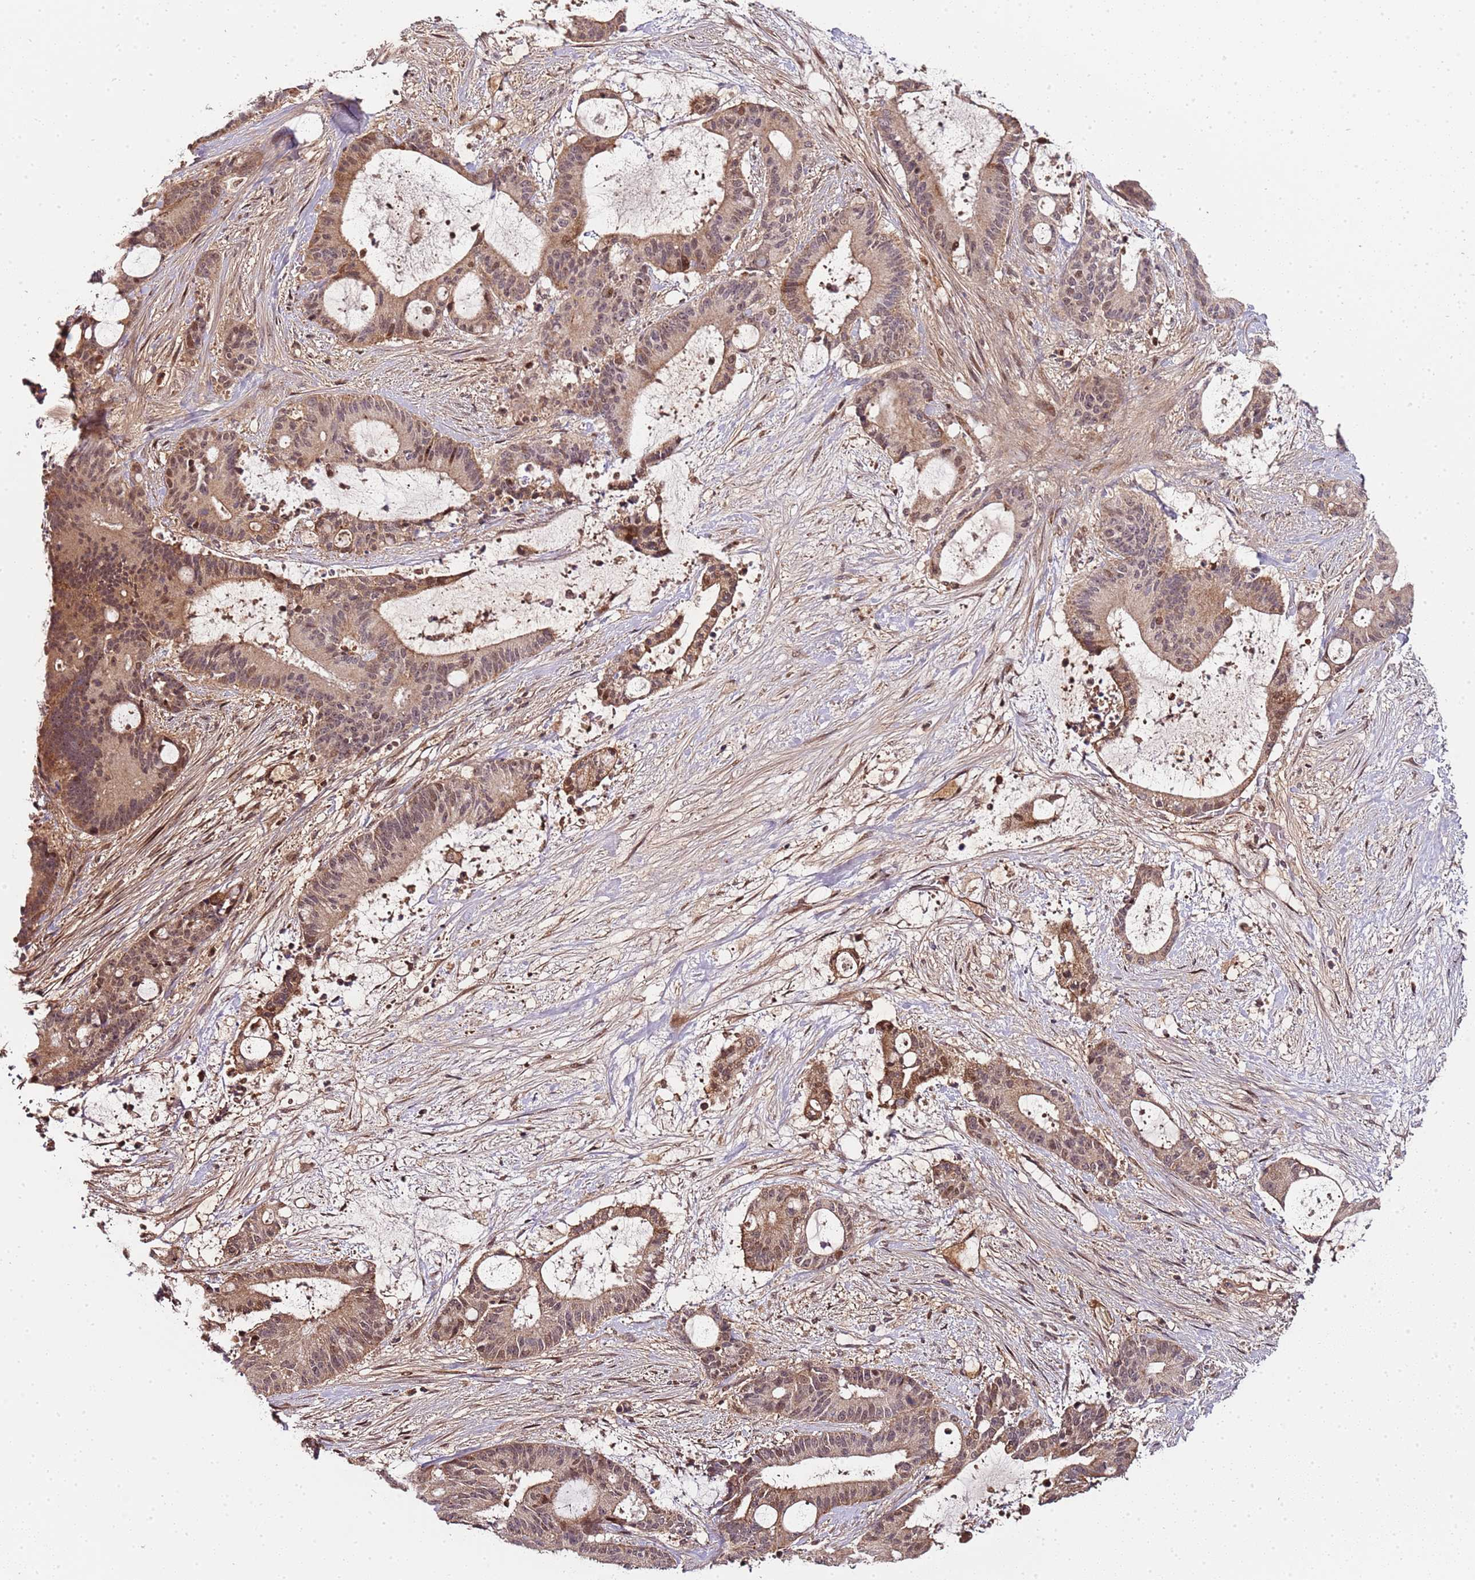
{"staining": {"intensity": "weak", "quantity": "25%-75%", "location": "cytoplasmic/membranous,nuclear"}, "tissue": "liver cancer", "cell_type": "Tumor cells", "image_type": "cancer", "snomed": [{"axis": "morphology", "description": "Normal tissue, NOS"}, {"axis": "morphology", "description": "Cholangiocarcinoma"}, {"axis": "topography", "description": "Liver"}, {"axis": "topography", "description": "Peripheral nerve tissue"}], "caption": "High-power microscopy captured an immunohistochemistry (IHC) micrograph of liver cholangiocarcinoma, revealing weak cytoplasmic/membranous and nuclear staining in approximately 25%-75% of tumor cells.", "gene": "EDC3", "patient": {"sex": "female", "age": 73}}